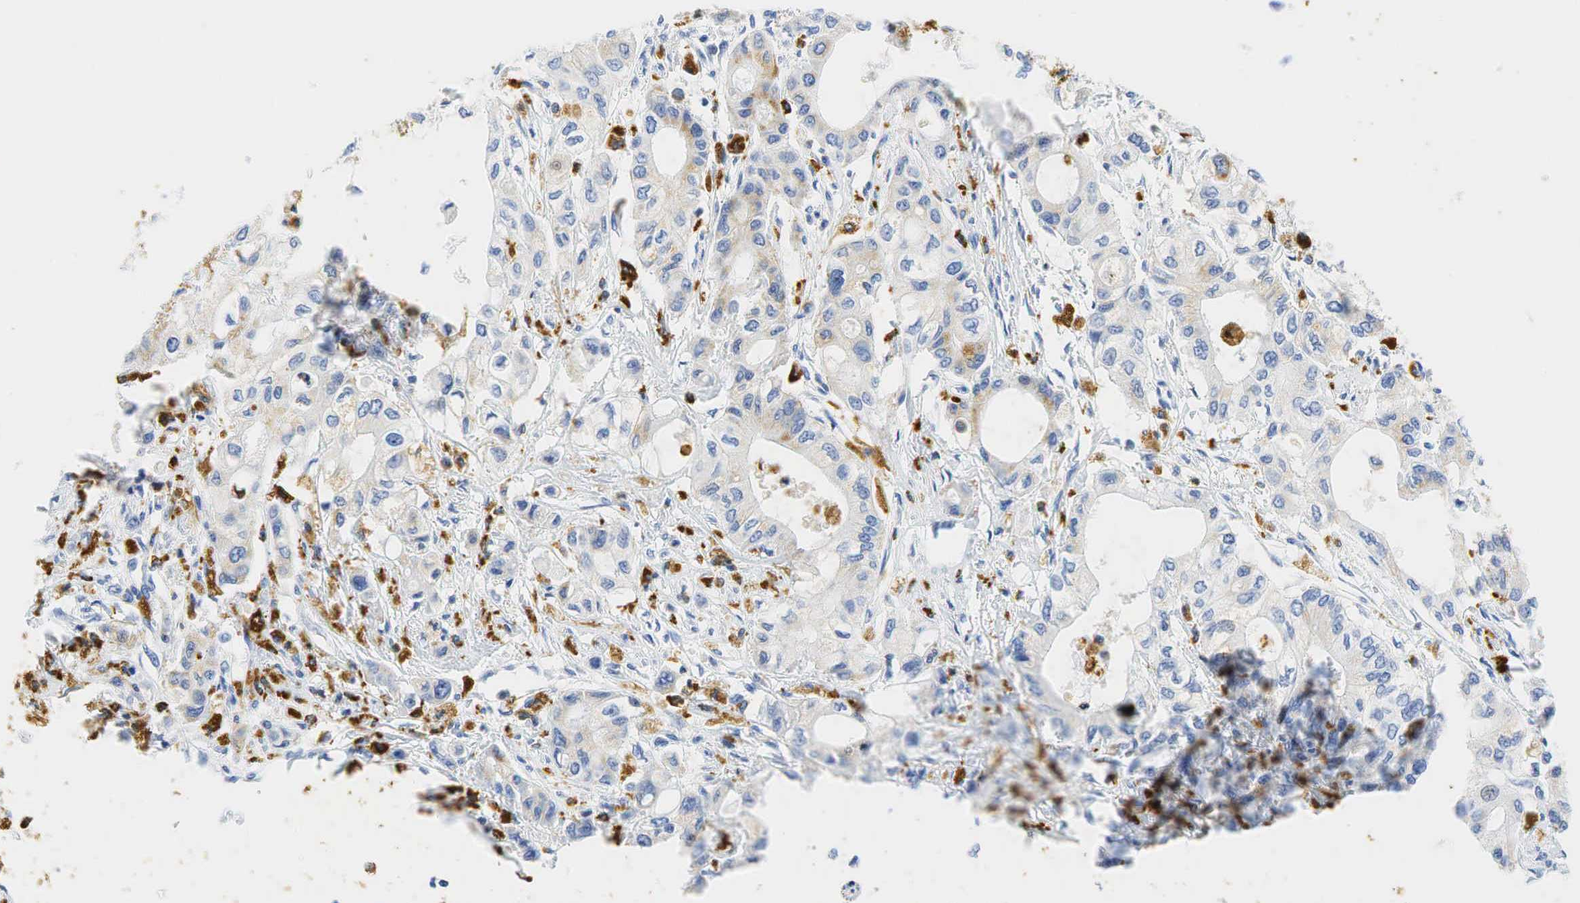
{"staining": {"intensity": "negative", "quantity": "none", "location": "none"}, "tissue": "pancreatic cancer", "cell_type": "Tumor cells", "image_type": "cancer", "snomed": [{"axis": "morphology", "description": "Adenocarcinoma, NOS"}, {"axis": "topography", "description": "Pancreas"}], "caption": "High power microscopy histopathology image of an immunohistochemistry (IHC) micrograph of pancreatic cancer (adenocarcinoma), revealing no significant staining in tumor cells.", "gene": "CD68", "patient": {"sex": "male", "age": 79}}